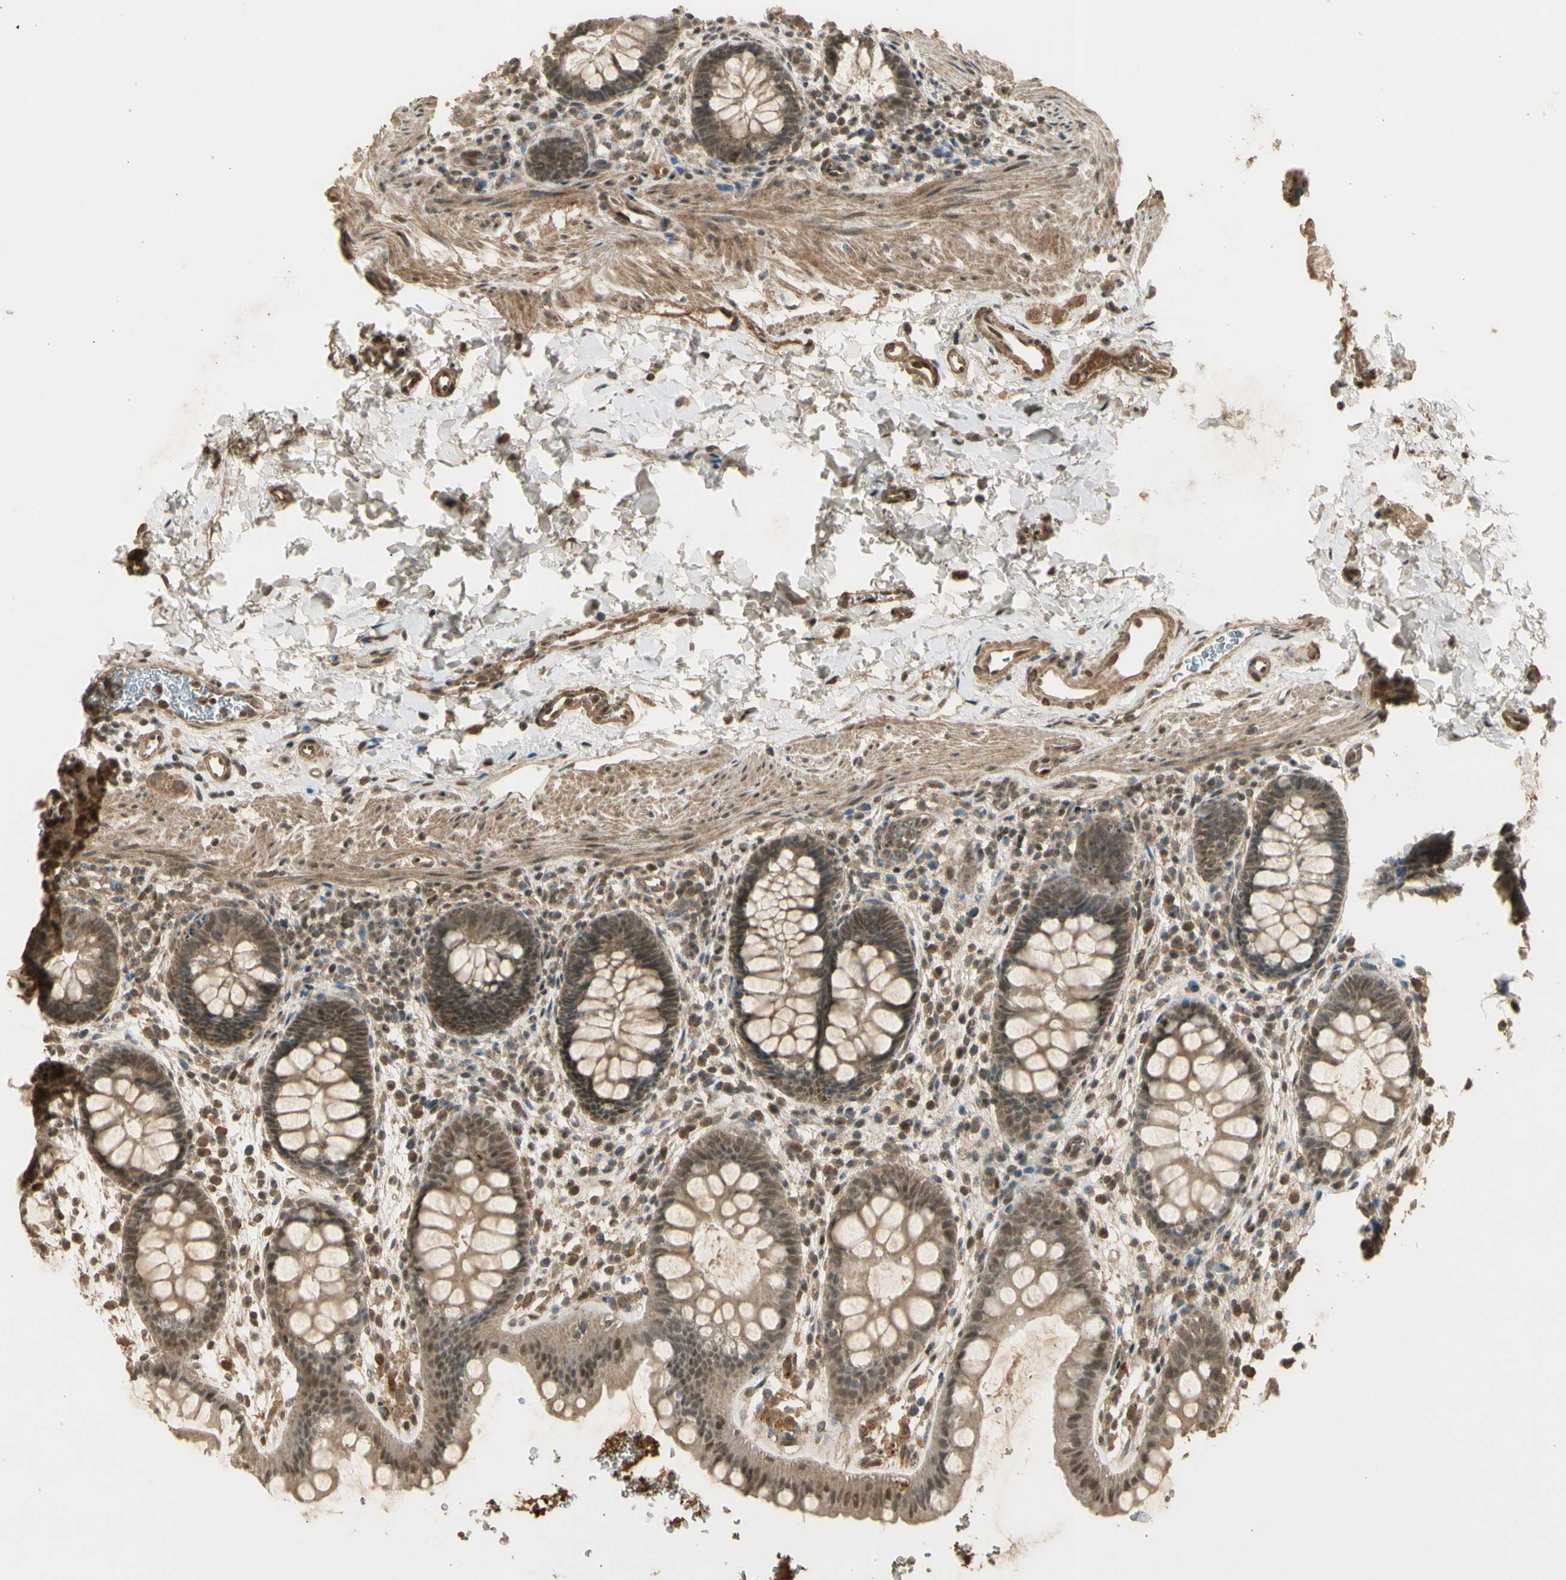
{"staining": {"intensity": "moderate", "quantity": ">75%", "location": "cytoplasmic/membranous"}, "tissue": "rectum", "cell_type": "Glandular cells", "image_type": "normal", "snomed": [{"axis": "morphology", "description": "Normal tissue, NOS"}, {"axis": "topography", "description": "Rectum"}], "caption": "The immunohistochemical stain shows moderate cytoplasmic/membranous expression in glandular cells of benign rectum.", "gene": "GMEB2", "patient": {"sex": "female", "age": 24}}